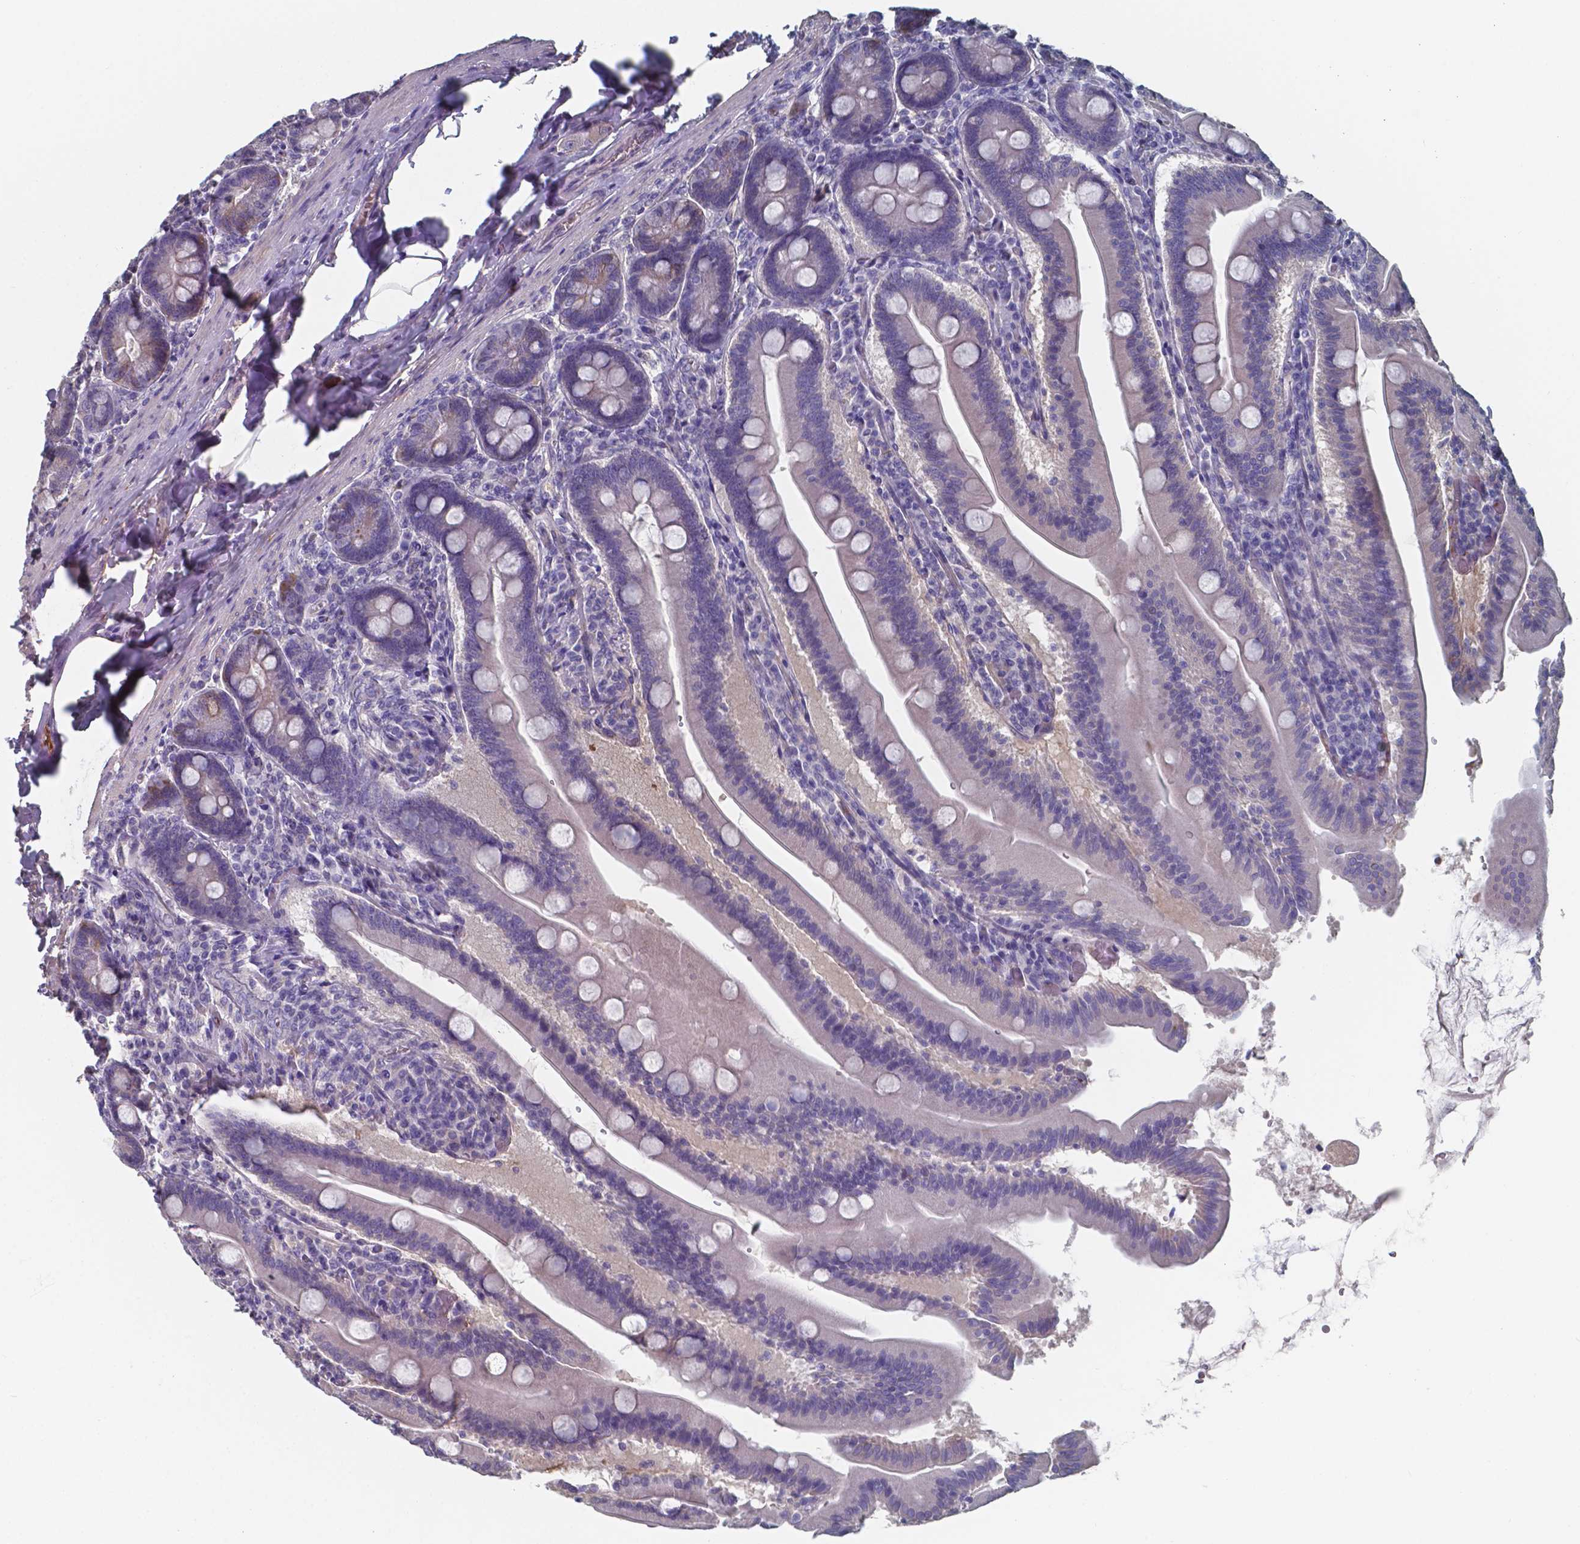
{"staining": {"intensity": "negative", "quantity": "none", "location": "none"}, "tissue": "small intestine", "cell_type": "Glandular cells", "image_type": "normal", "snomed": [{"axis": "morphology", "description": "Normal tissue, NOS"}, {"axis": "topography", "description": "Small intestine"}], "caption": "DAB (3,3'-diaminobenzidine) immunohistochemical staining of benign human small intestine shows no significant positivity in glandular cells. (DAB IHC, high magnification).", "gene": "BTBD17", "patient": {"sex": "male", "age": 37}}